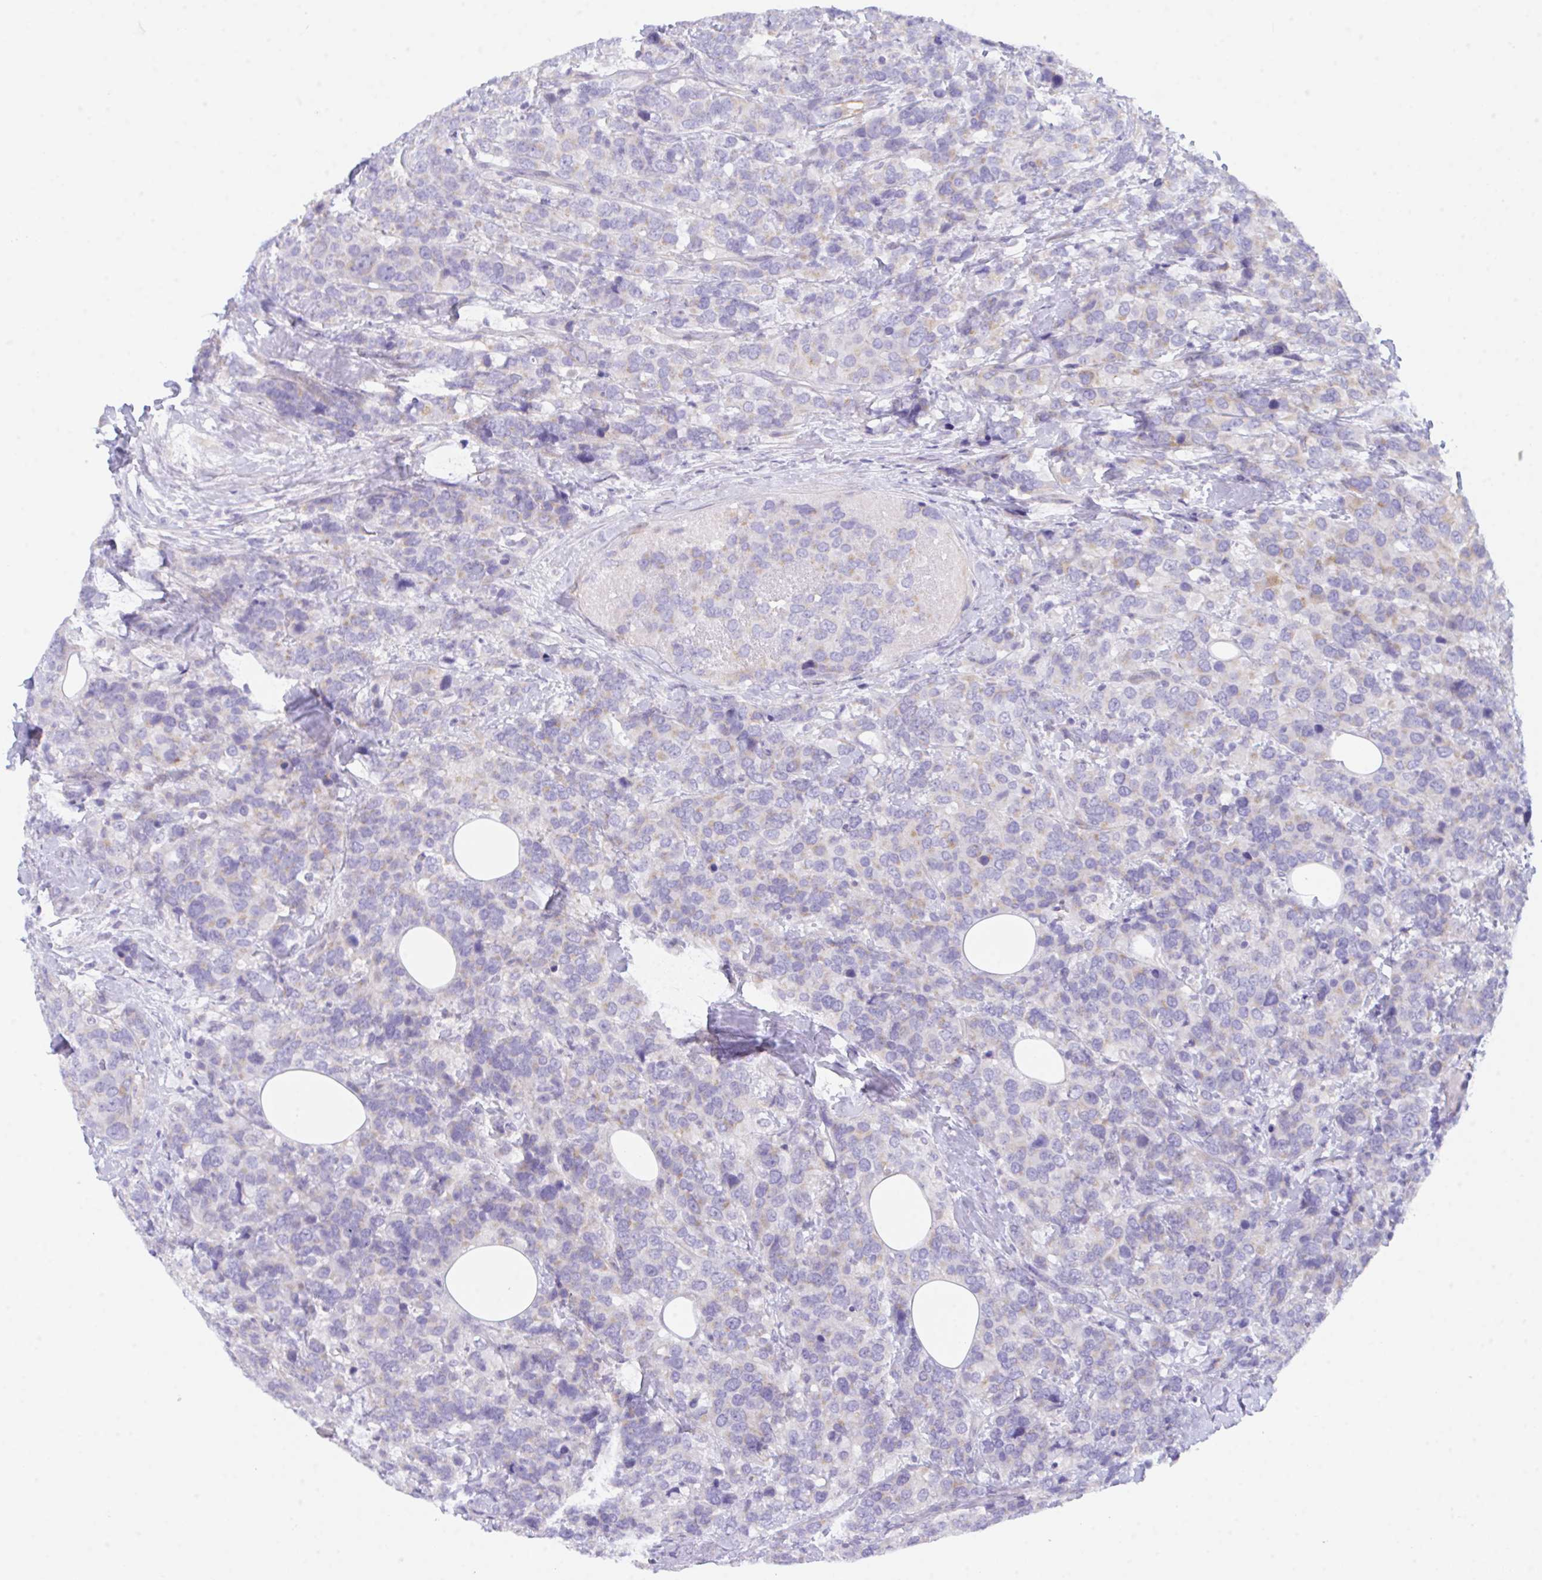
{"staining": {"intensity": "negative", "quantity": "none", "location": "none"}, "tissue": "breast cancer", "cell_type": "Tumor cells", "image_type": "cancer", "snomed": [{"axis": "morphology", "description": "Lobular carcinoma"}, {"axis": "topography", "description": "Breast"}], "caption": "High magnification brightfield microscopy of lobular carcinoma (breast) stained with DAB (brown) and counterstained with hematoxylin (blue): tumor cells show no significant staining.", "gene": "CEP170B", "patient": {"sex": "female", "age": 59}}